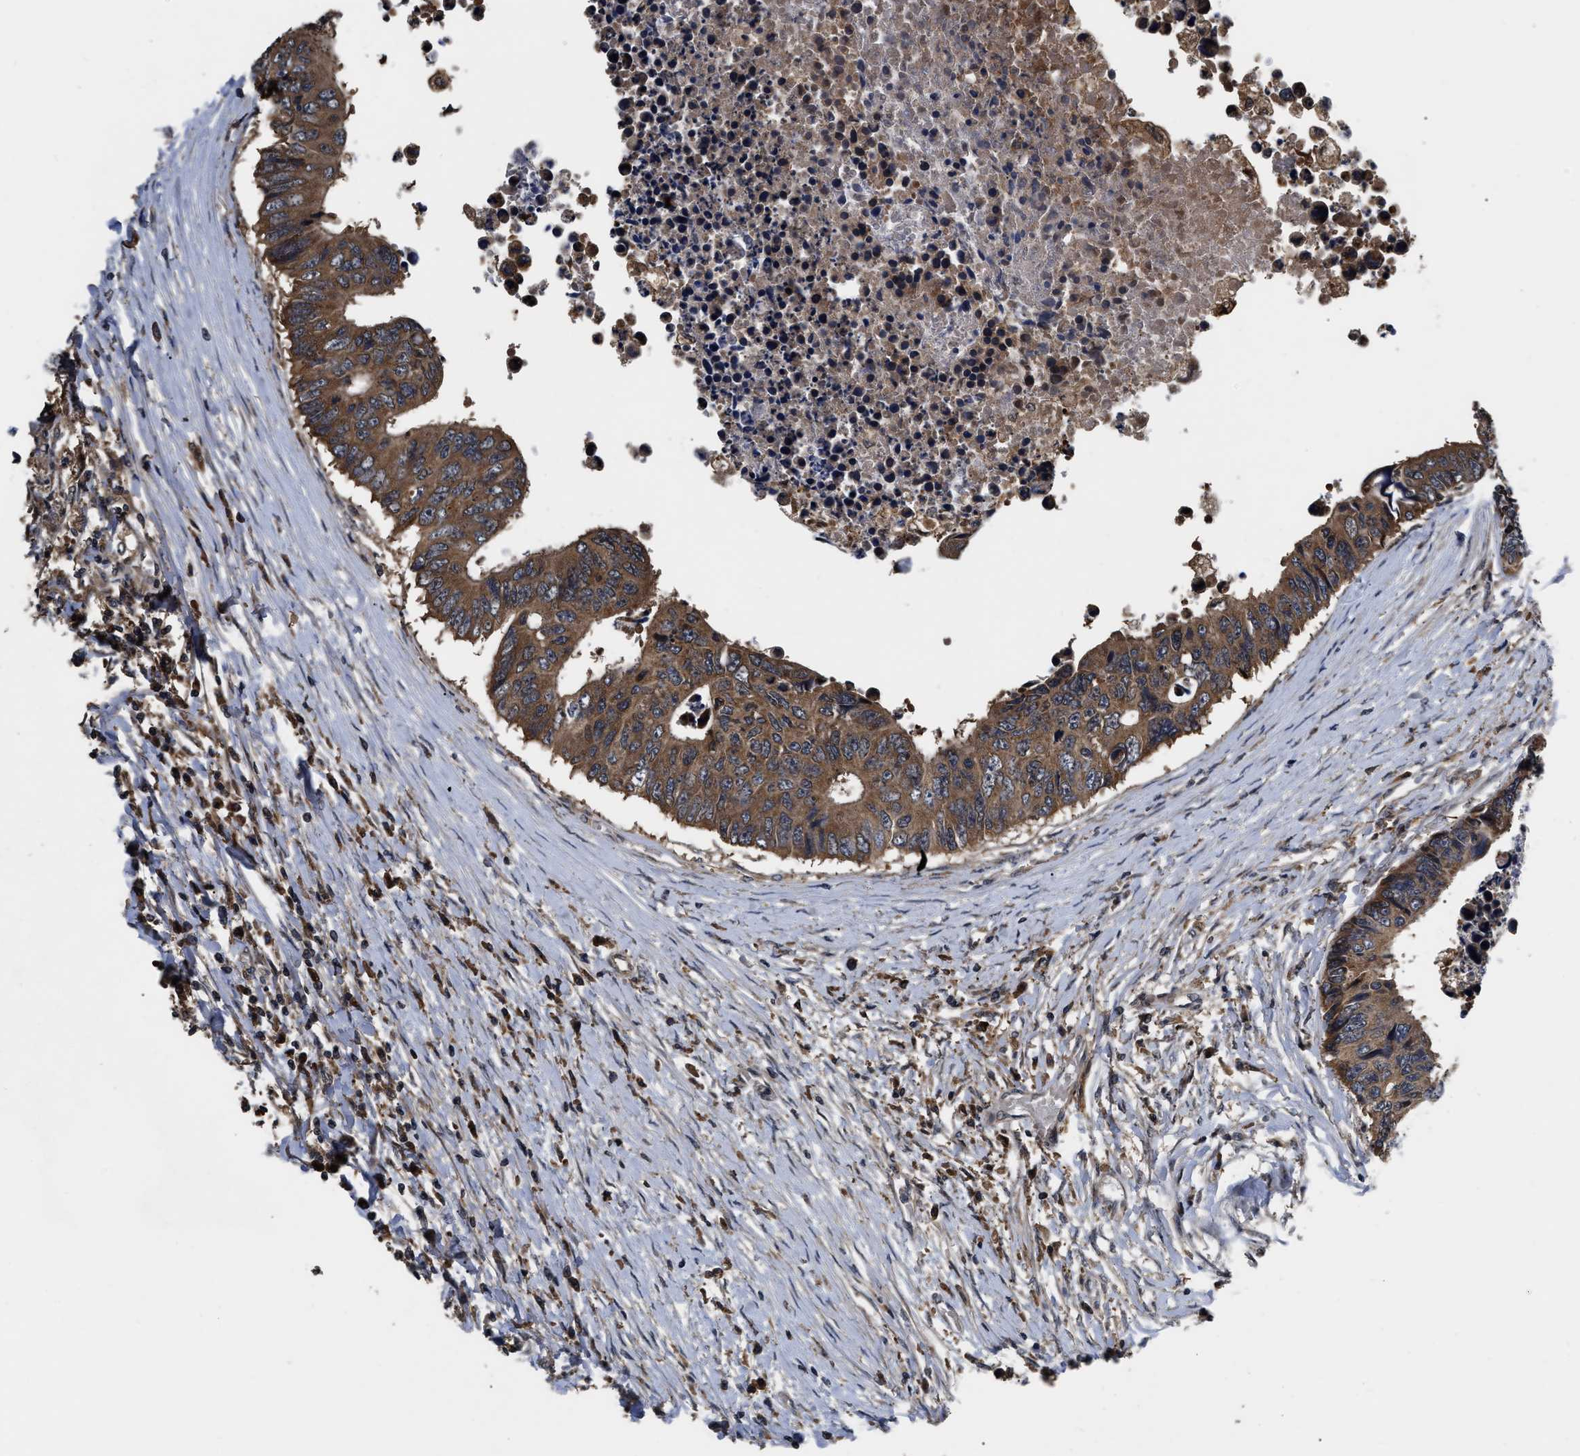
{"staining": {"intensity": "moderate", "quantity": ">75%", "location": "cytoplasmic/membranous"}, "tissue": "colorectal cancer", "cell_type": "Tumor cells", "image_type": "cancer", "snomed": [{"axis": "morphology", "description": "Adenocarcinoma, NOS"}, {"axis": "topography", "description": "Rectum"}], "caption": "IHC (DAB (3,3'-diaminobenzidine)) staining of human colorectal cancer shows moderate cytoplasmic/membranous protein expression in approximately >75% of tumor cells.", "gene": "PPWD1", "patient": {"sex": "male", "age": 84}}